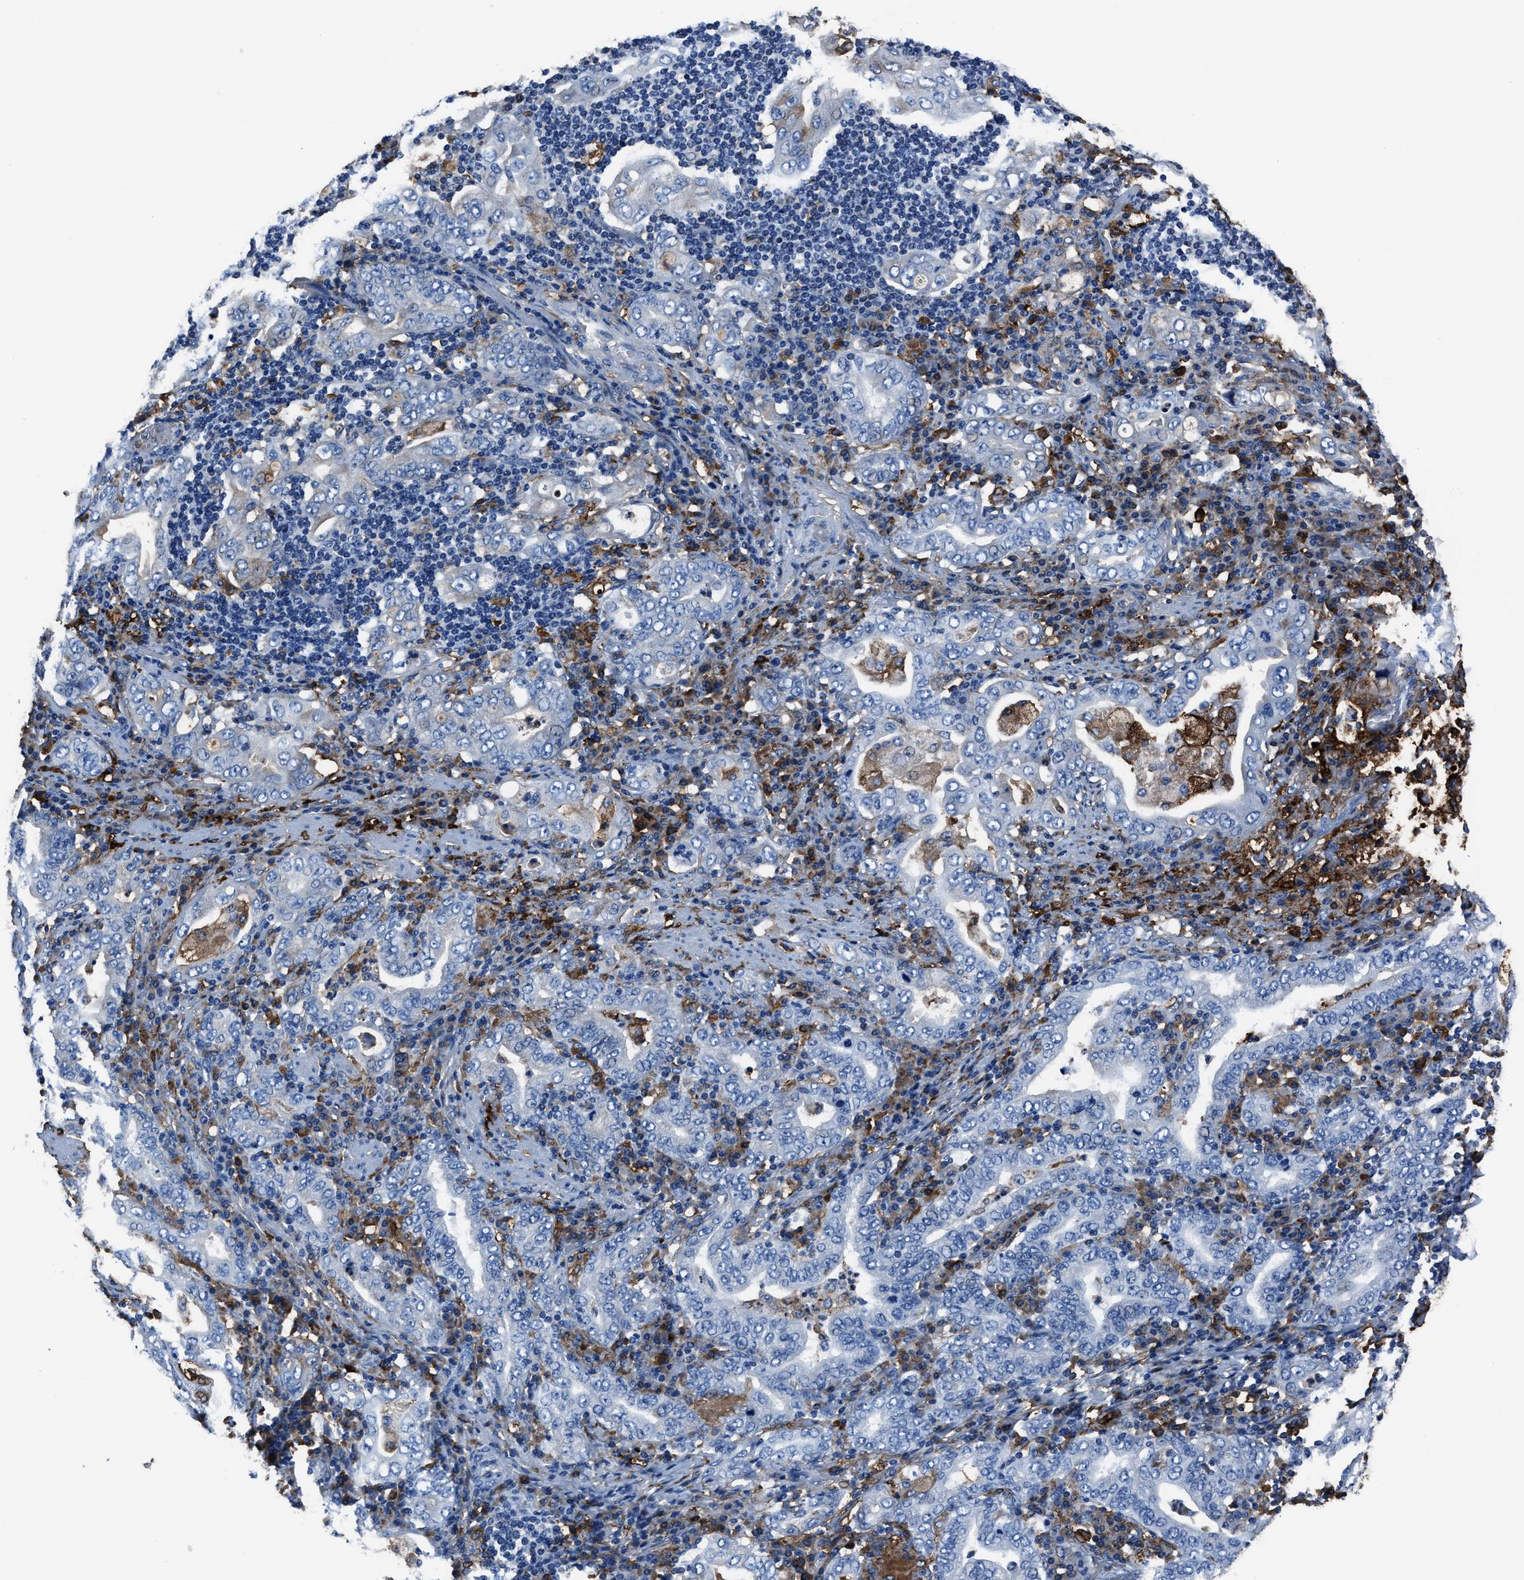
{"staining": {"intensity": "negative", "quantity": "none", "location": "none"}, "tissue": "stomach cancer", "cell_type": "Tumor cells", "image_type": "cancer", "snomed": [{"axis": "morphology", "description": "Normal tissue, NOS"}, {"axis": "morphology", "description": "Adenocarcinoma, NOS"}, {"axis": "topography", "description": "Esophagus"}, {"axis": "topography", "description": "Stomach, upper"}, {"axis": "topography", "description": "Peripheral nerve tissue"}], "caption": "High magnification brightfield microscopy of adenocarcinoma (stomach) stained with DAB (brown) and counterstained with hematoxylin (blue): tumor cells show no significant expression.", "gene": "FTL", "patient": {"sex": "male", "age": 62}}